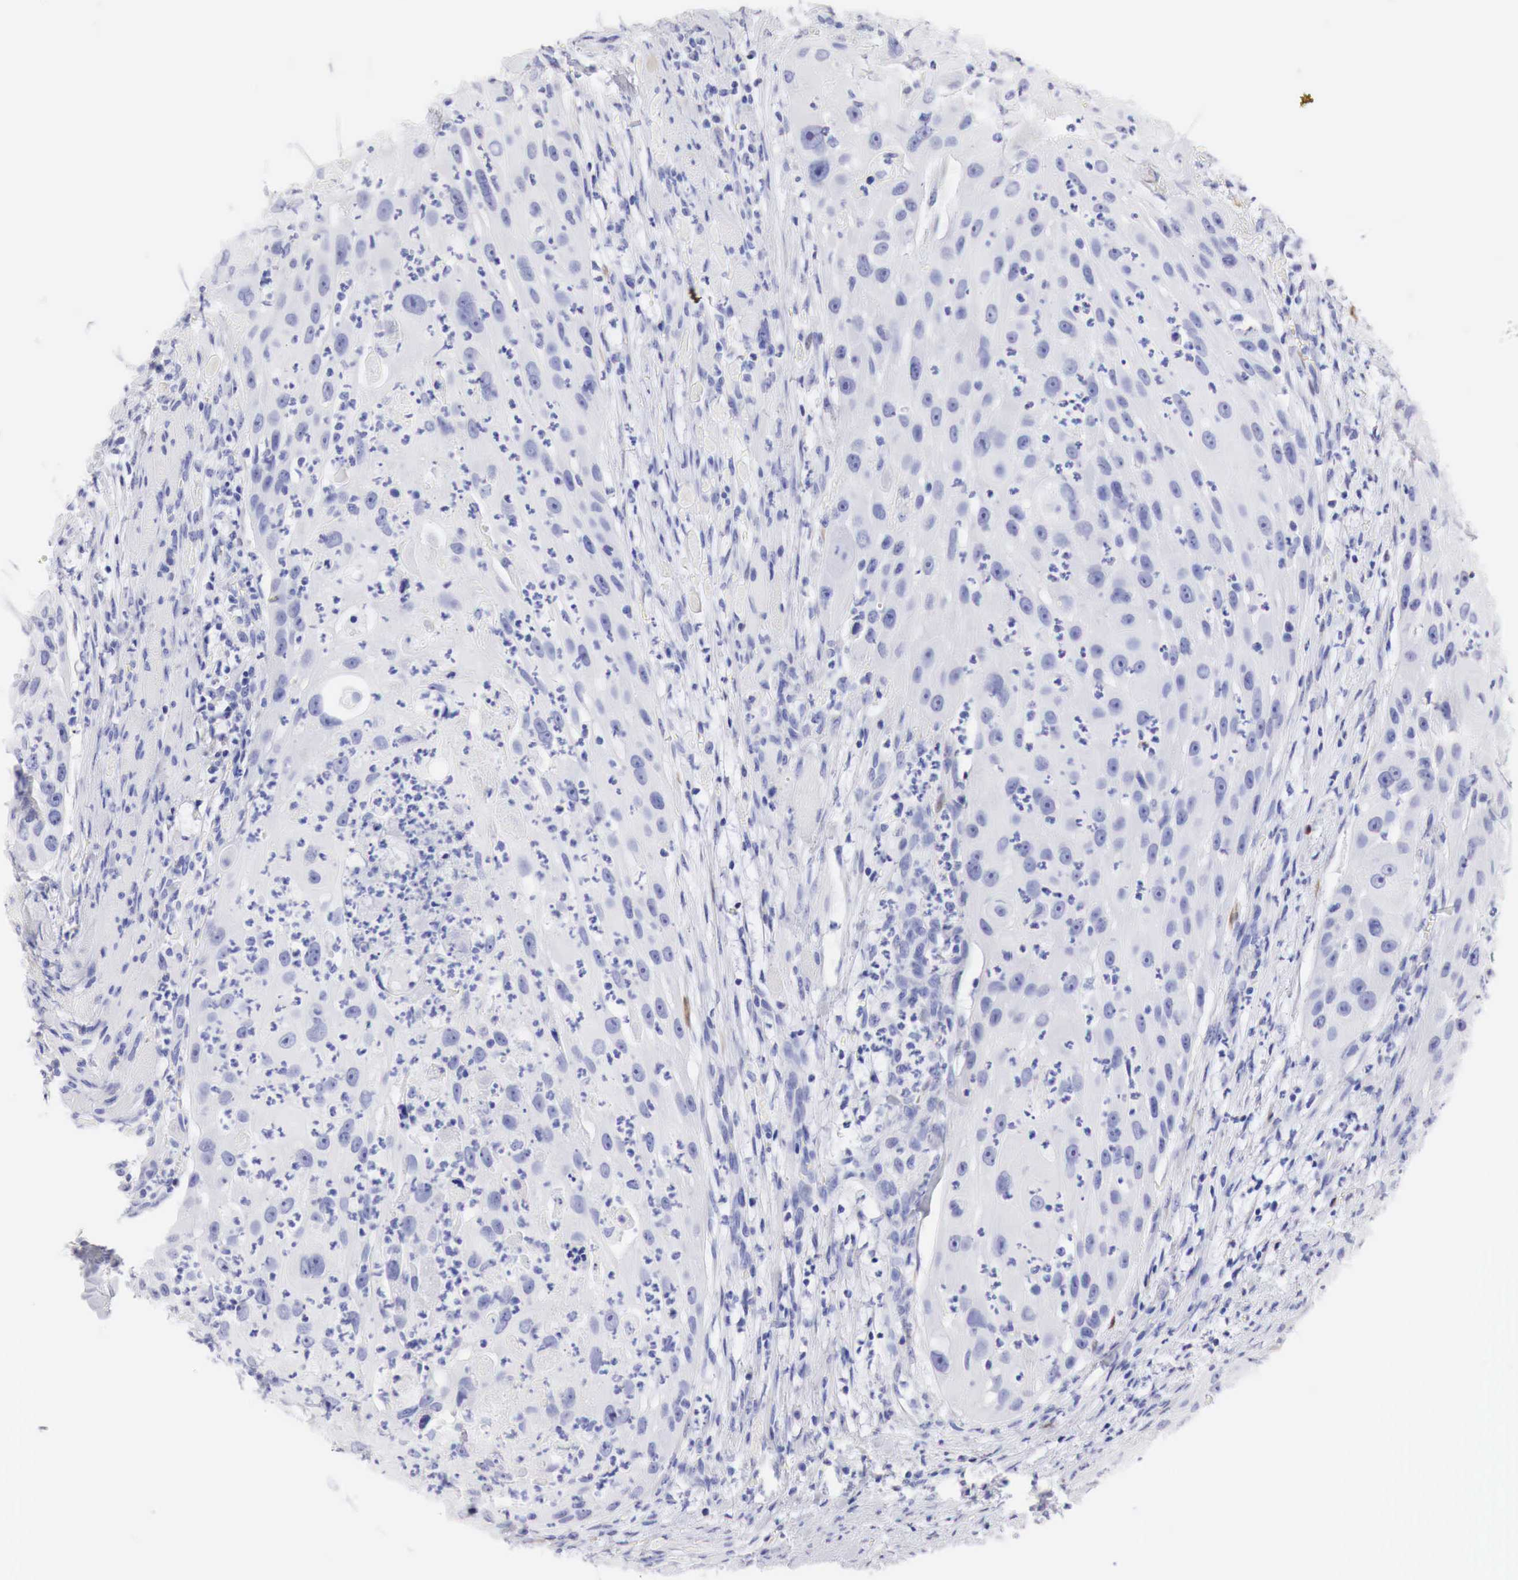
{"staining": {"intensity": "negative", "quantity": "none", "location": "none"}, "tissue": "head and neck cancer", "cell_type": "Tumor cells", "image_type": "cancer", "snomed": [{"axis": "morphology", "description": "Squamous cell carcinoma, NOS"}, {"axis": "topography", "description": "Head-Neck"}], "caption": "Immunohistochemical staining of human head and neck cancer reveals no significant expression in tumor cells.", "gene": "CDKN2A", "patient": {"sex": "male", "age": 64}}